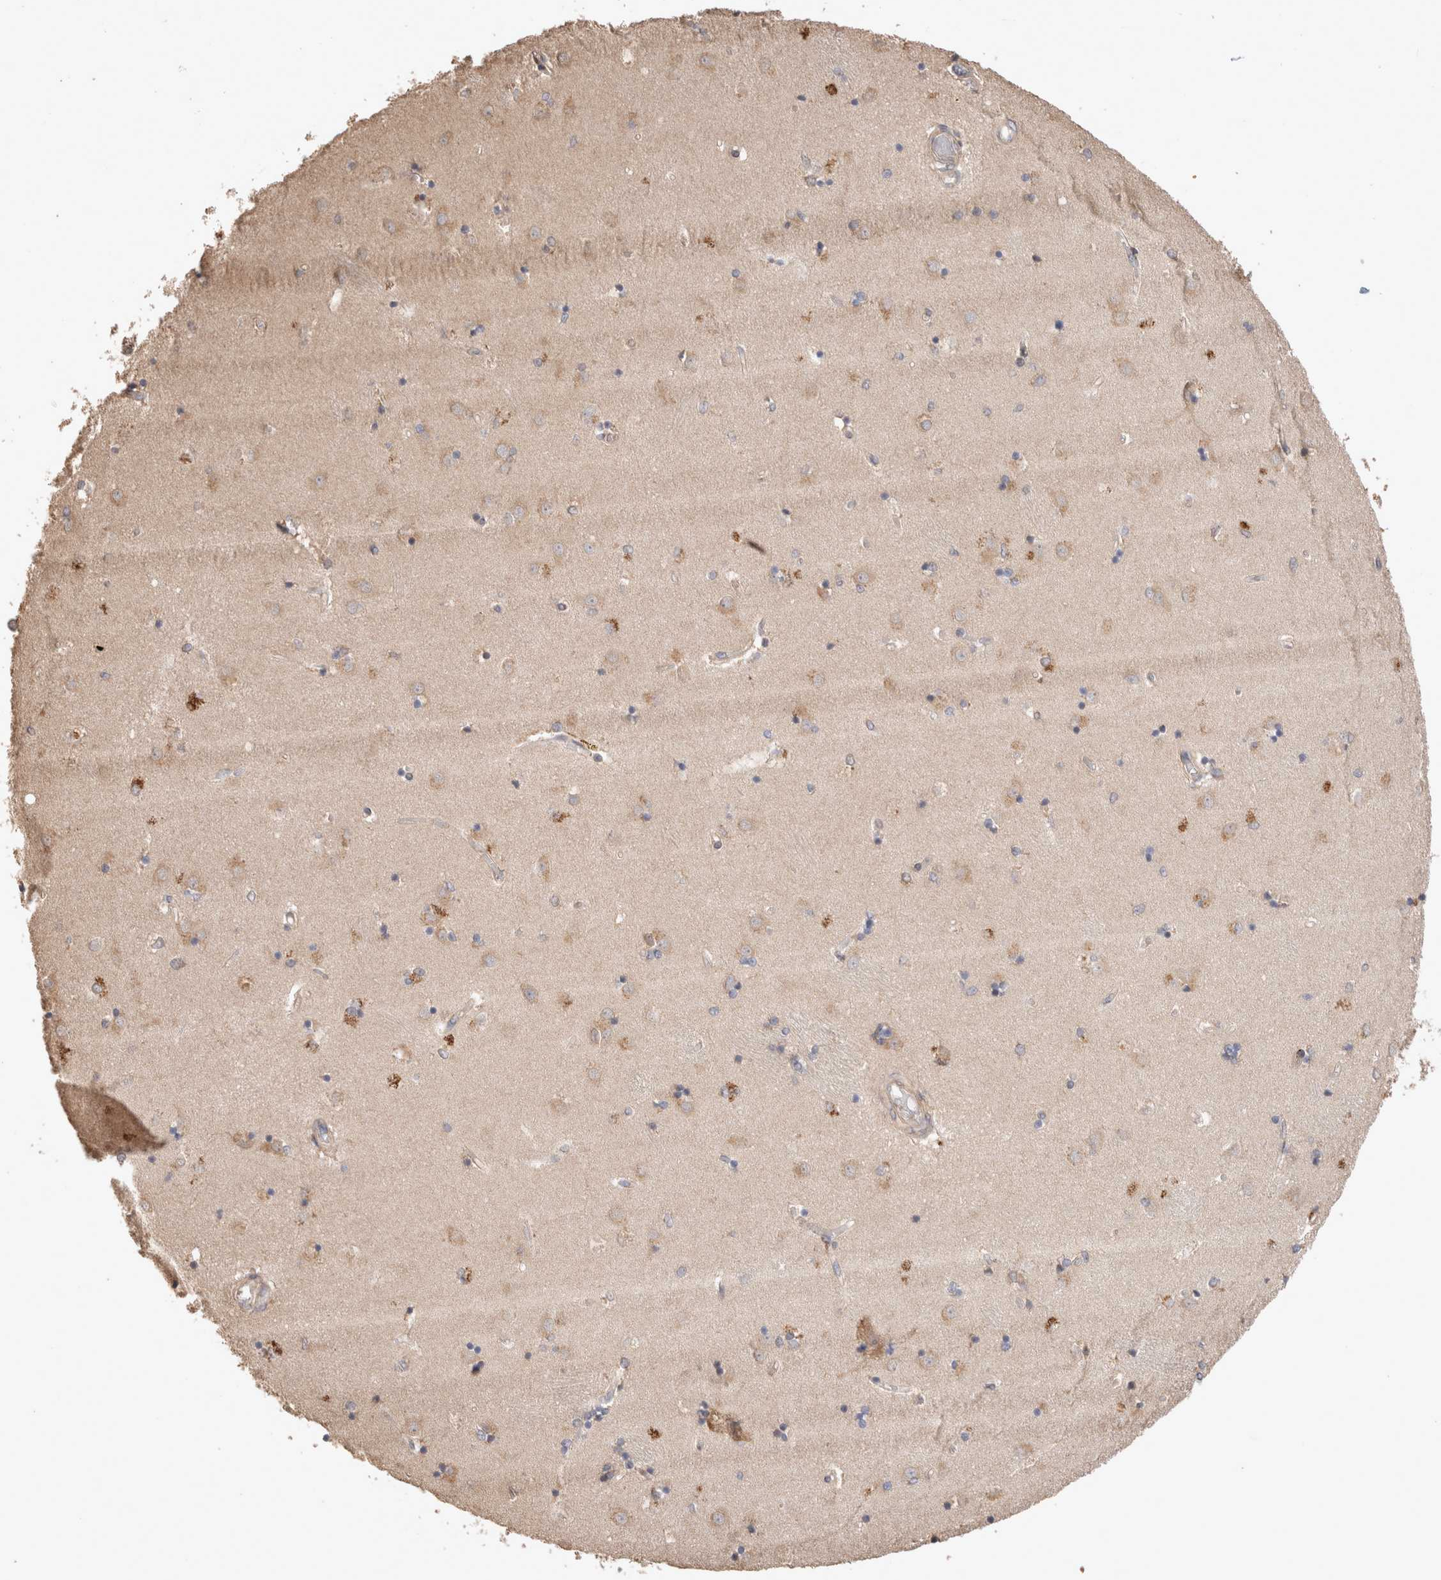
{"staining": {"intensity": "moderate", "quantity": "<25%", "location": "cytoplasmic/membranous"}, "tissue": "caudate", "cell_type": "Glial cells", "image_type": "normal", "snomed": [{"axis": "morphology", "description": "Normal tissue, NOS"}, {"axis": "topography", "description": "Lateral ventricle wall"}], "caption": "Immunohistochemical staining of unremarkable human caudate shows <25% levels of moderate cytoplasmic/membranous protein staining in about <25% of glial cells. The protein of interest is stained brown, and the nuclei are stained in blue (DAB IHC with brightfield microscopy, high magnification).", "gene": "HROB", "patient": {"sex": "male", "age": 45}}